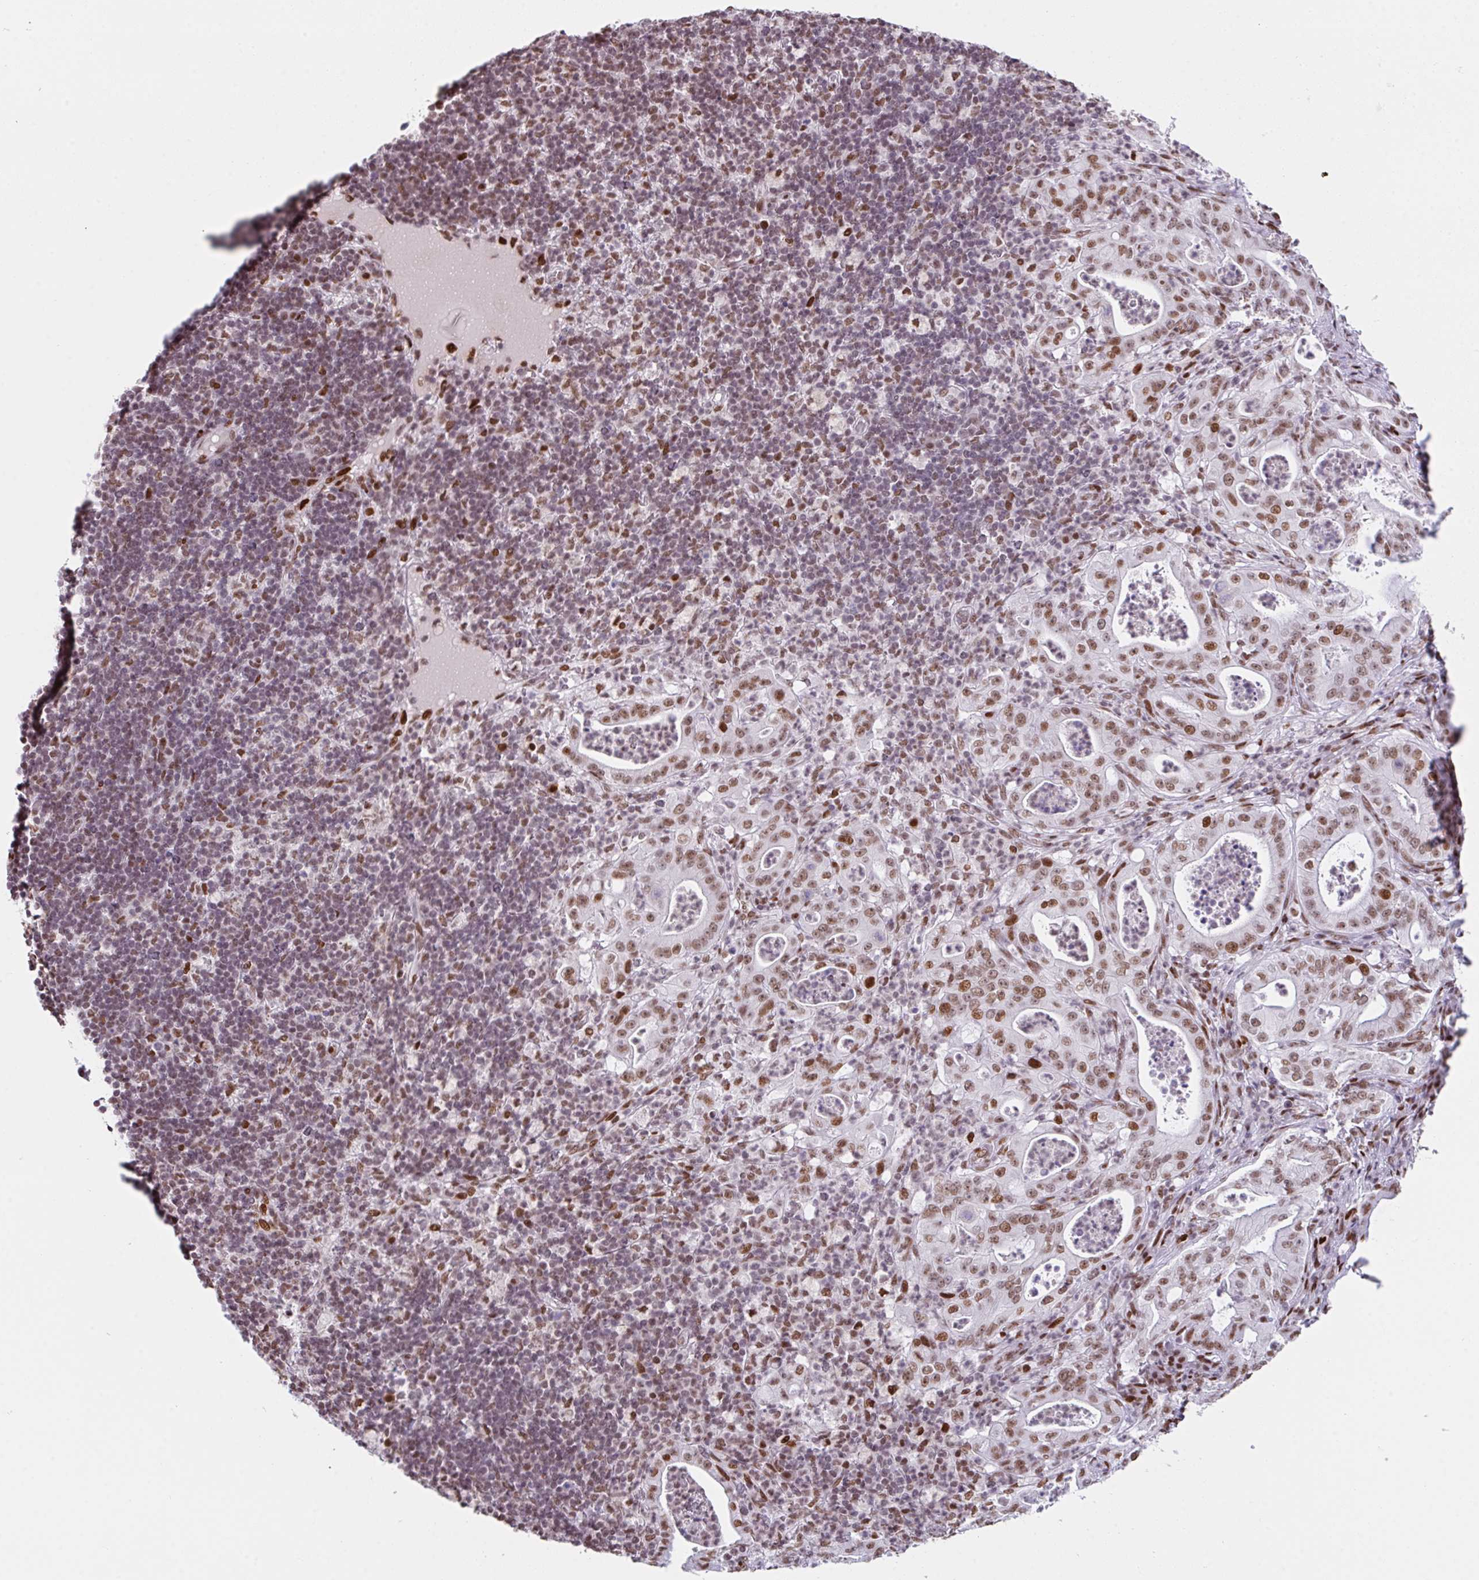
{"staining": {"intensity": "moderate", "quantity": ">75%", "location": "nuclear"}, "tissue": "pancreatic cancer", "cell_type": "Tumor cells", "image_type": "cancer", "snomed": [{"axis": "morphology", "description": "Adenocarcinoma, NOS"}, {"axis": "topography", "description": "Pancreas"}], "caption": "DAB immunohistochemical staining of pancreatic cancer shows moderate nuclear protein positivity in about >75% of tumor cells.", "gene": "CLP1", "patient": {"sex": "male", "age": 71}}